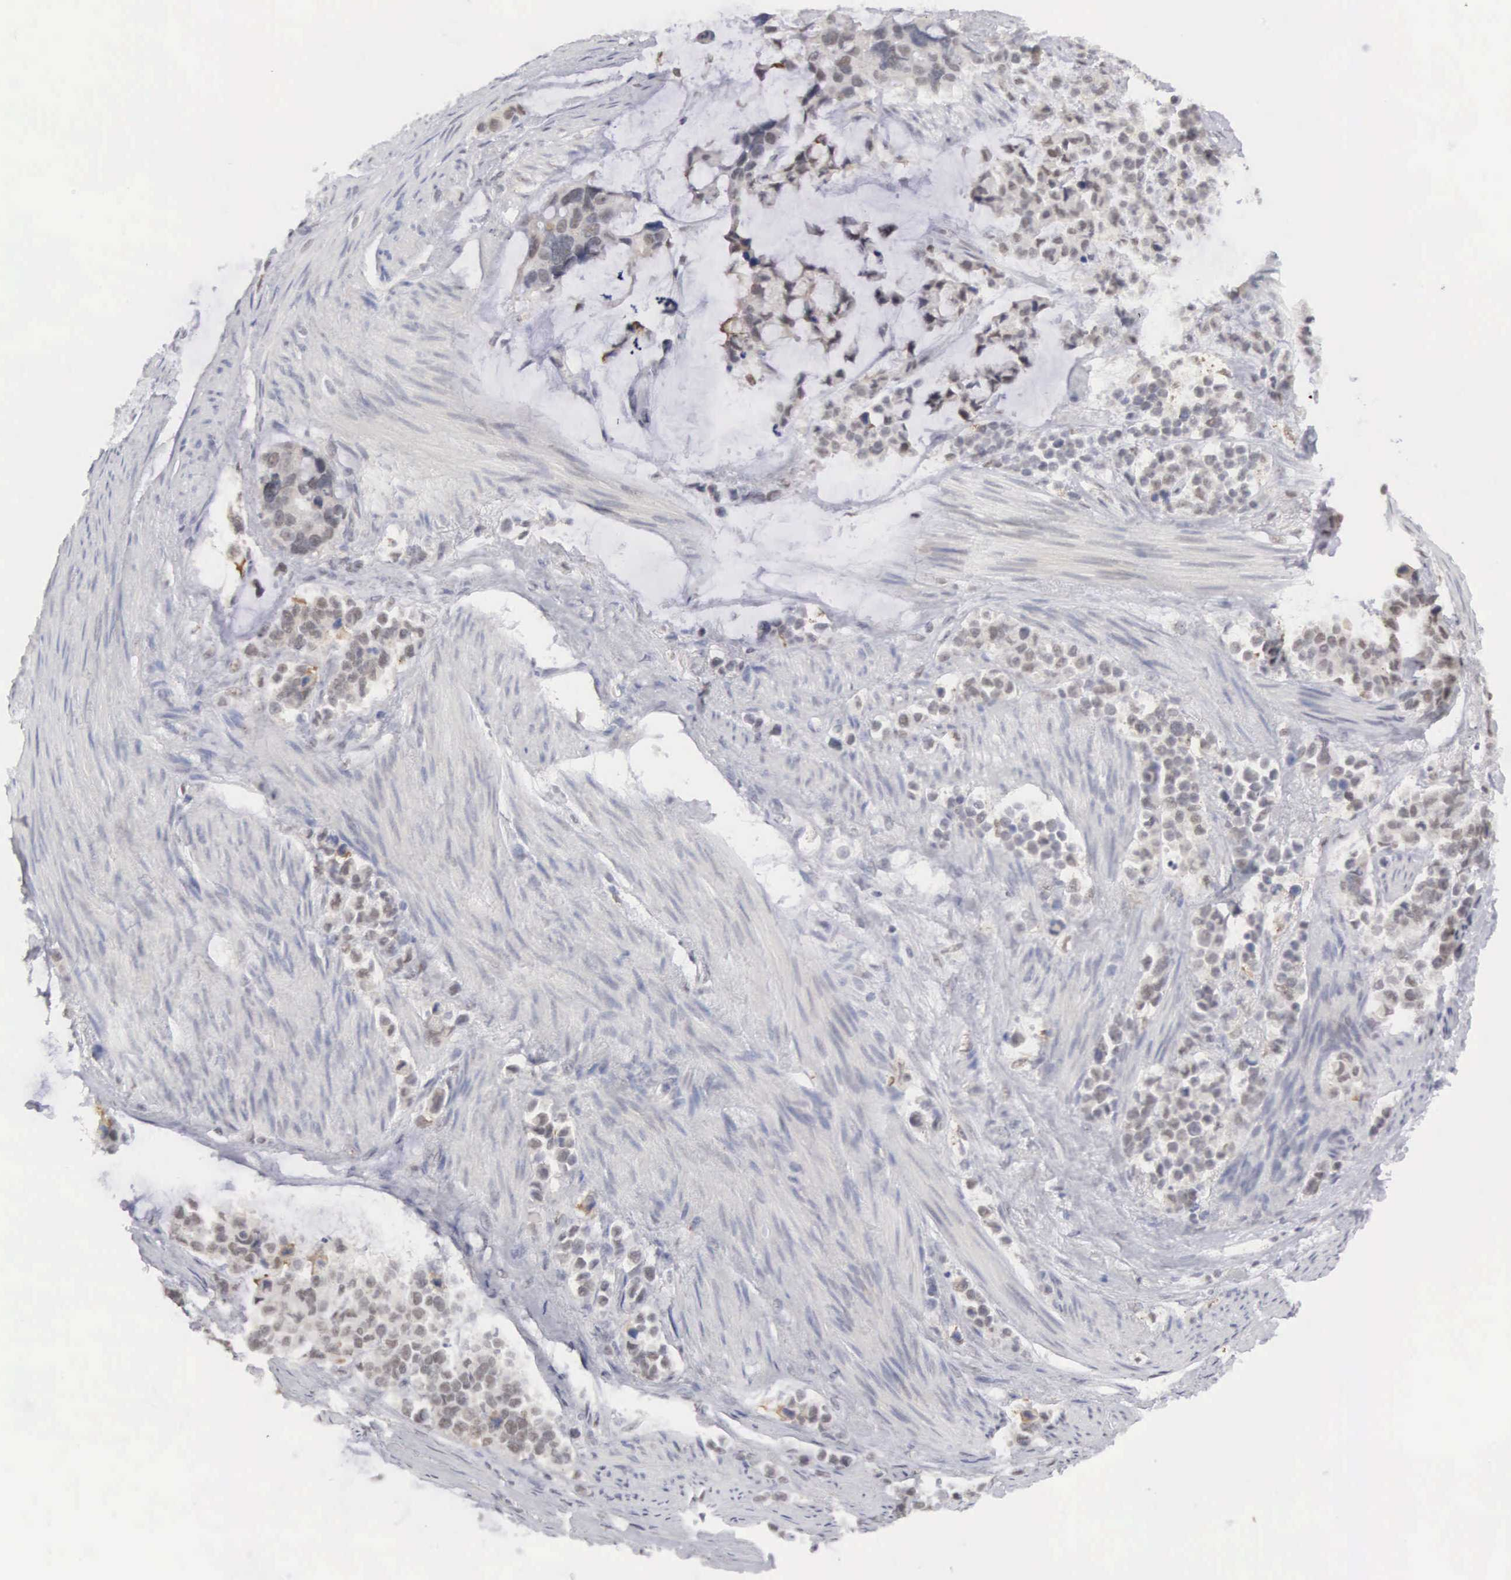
{"staining": {"intensity": "weak", "quantity": "<25%", "location": "cytoplasmic/membranous,nuclear"}, "tissue": "stomach cancer", "cell_type": "Tumor cells", "image_type": "cancer", "snomed": [{"axis": "morphology", "description": "Adenocarcinoma, NOS"}, {"axis": "topography", "description": "Stomach, upper"}], "caption": "Tumor cells are negative for protein expression in human stomach cancer.", "gene": "MNAT1", "patient": {"sex": "male", "age": 71}}